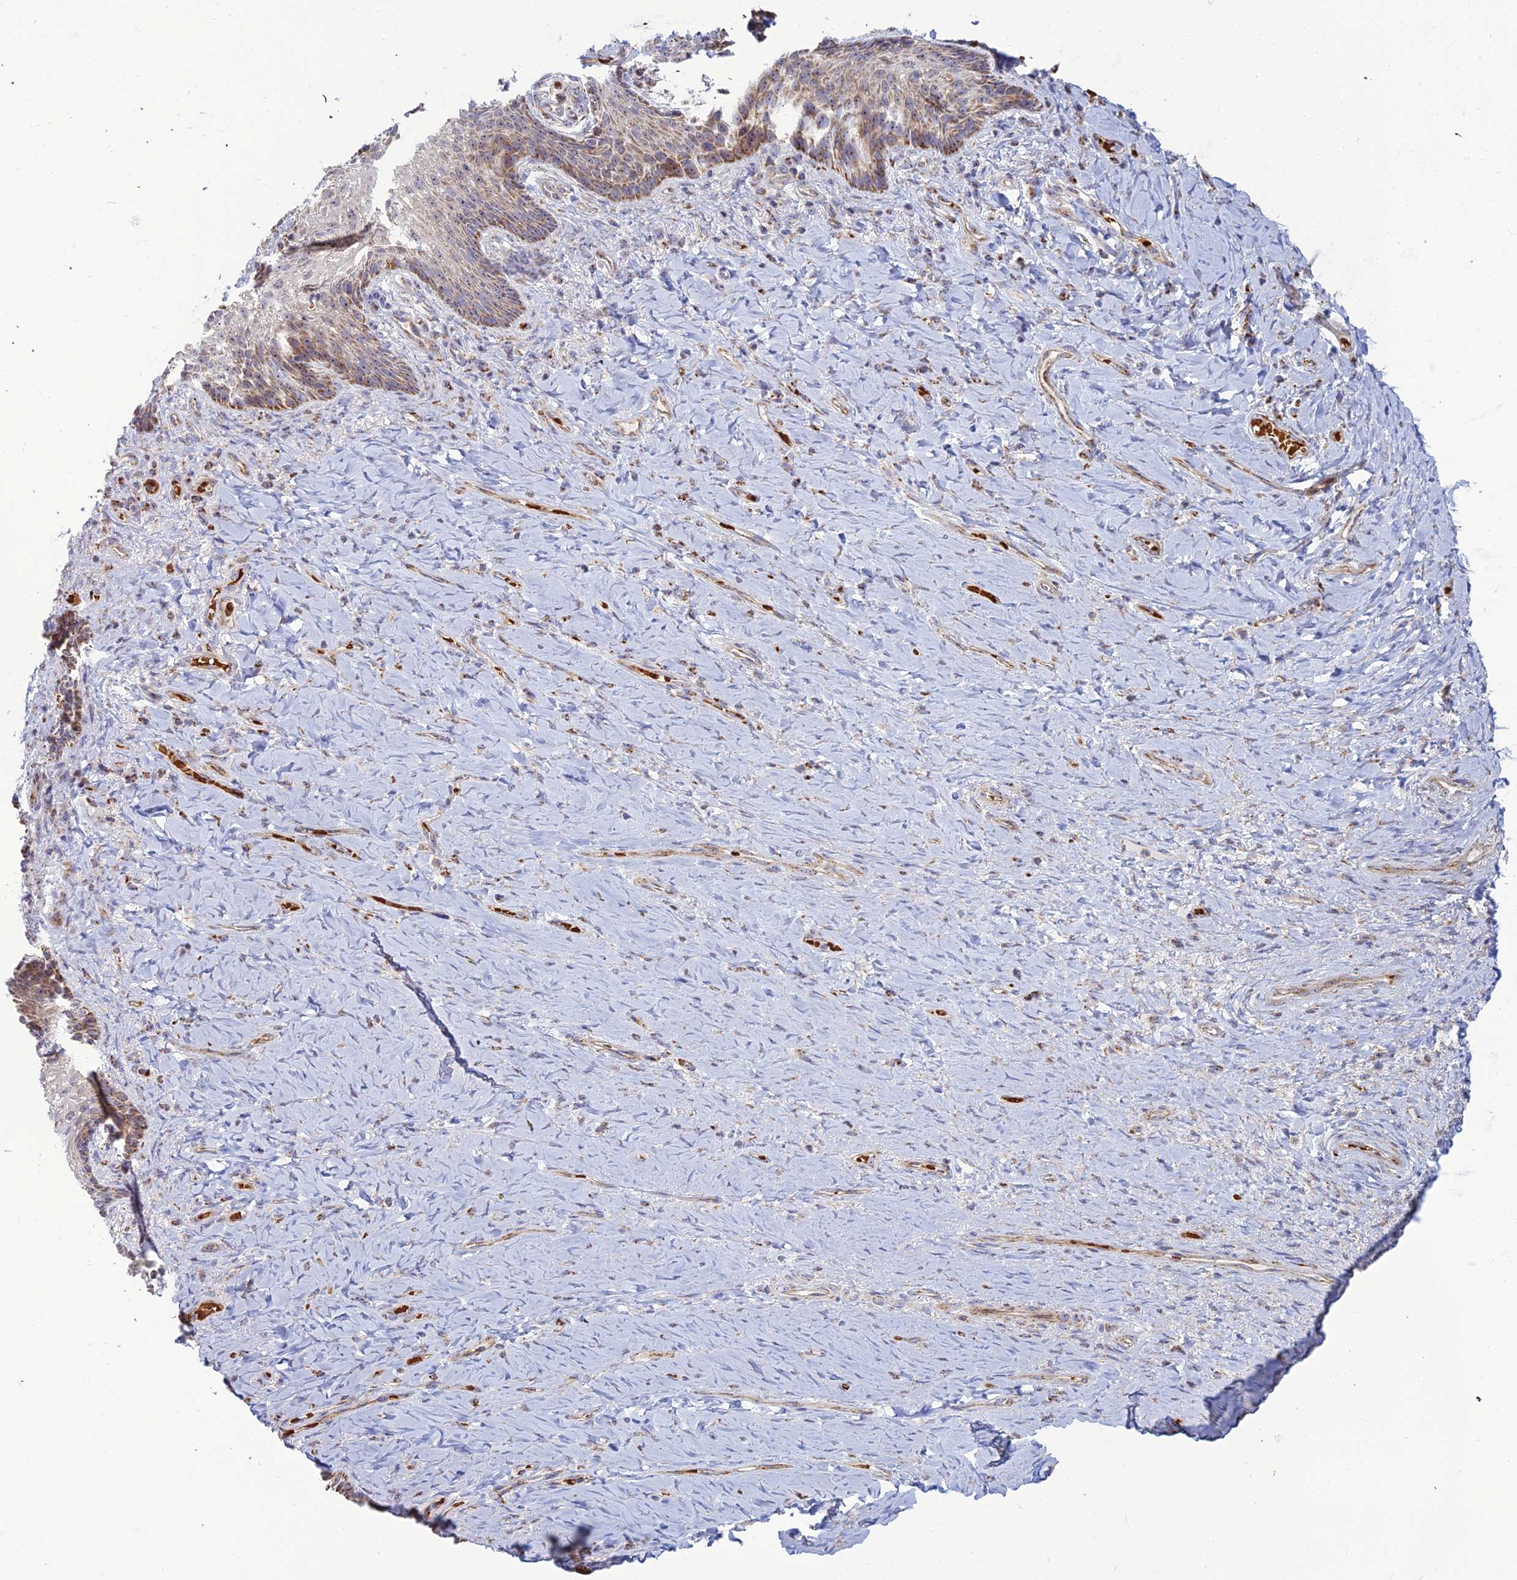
{"staining": {"intensity": "moderate", "quantity": ">75%", "location": "cytoplasmic/membranous"}, "tissue": "vagina", "cell_type": "Squamous epithelial cells", "image_type": "normal", "snomed": [{"axis": "morphology", "description": "Normal tissue, NOS"}, {"axis": "topography", "description": "Vagina"}], "caption": "Immunohistochemistry (IHC) of unremarkable vagina displays medium levels of moderate cytoplasmic/membranous staining in about >75% of squamous epithelial cells.", "gene": "SLC35F4", "patient": {"sex": "female", "age": 60}}